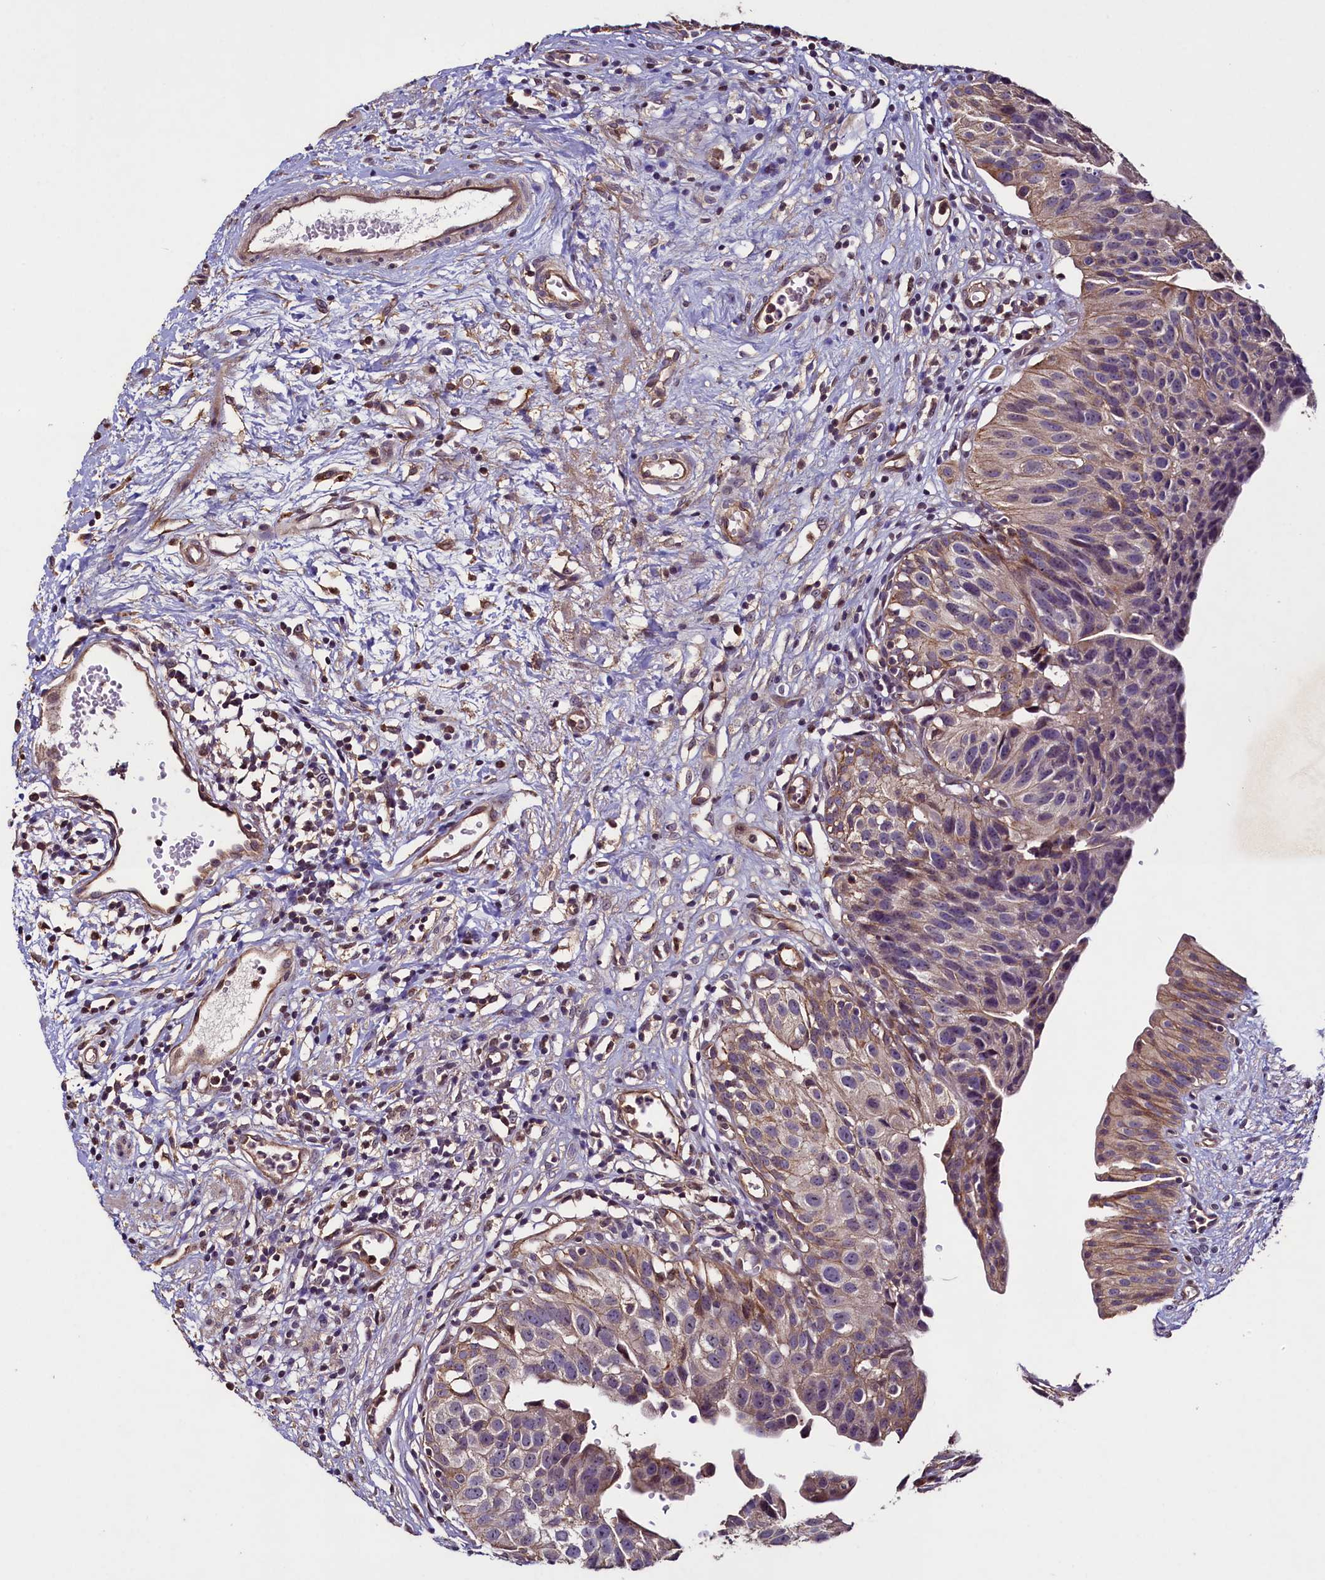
{"staining": {"intensity": "moderate", "quantity": ">75%", "location": "cytoplasmic/membranous"}, "tissue": "urinary bladder", "cell_type": "Urothelial cells", "image_type": "normal", "snomed": [{"axis": "morphology", "description": "Normal tissue, NOS"}, {"axis": "topography", "description": "Urinary bladder"}], "caption": "Immunohistochemistry (IHC) photomicrograph of normal urinary bladder stained for a protein (brown), which shows medium levels of moderate cytoplasmic/membranous positivity in approximately >75% of urothelial cells.", "gene": "PALM", "patient": {"sex": "male", "age": 51}}